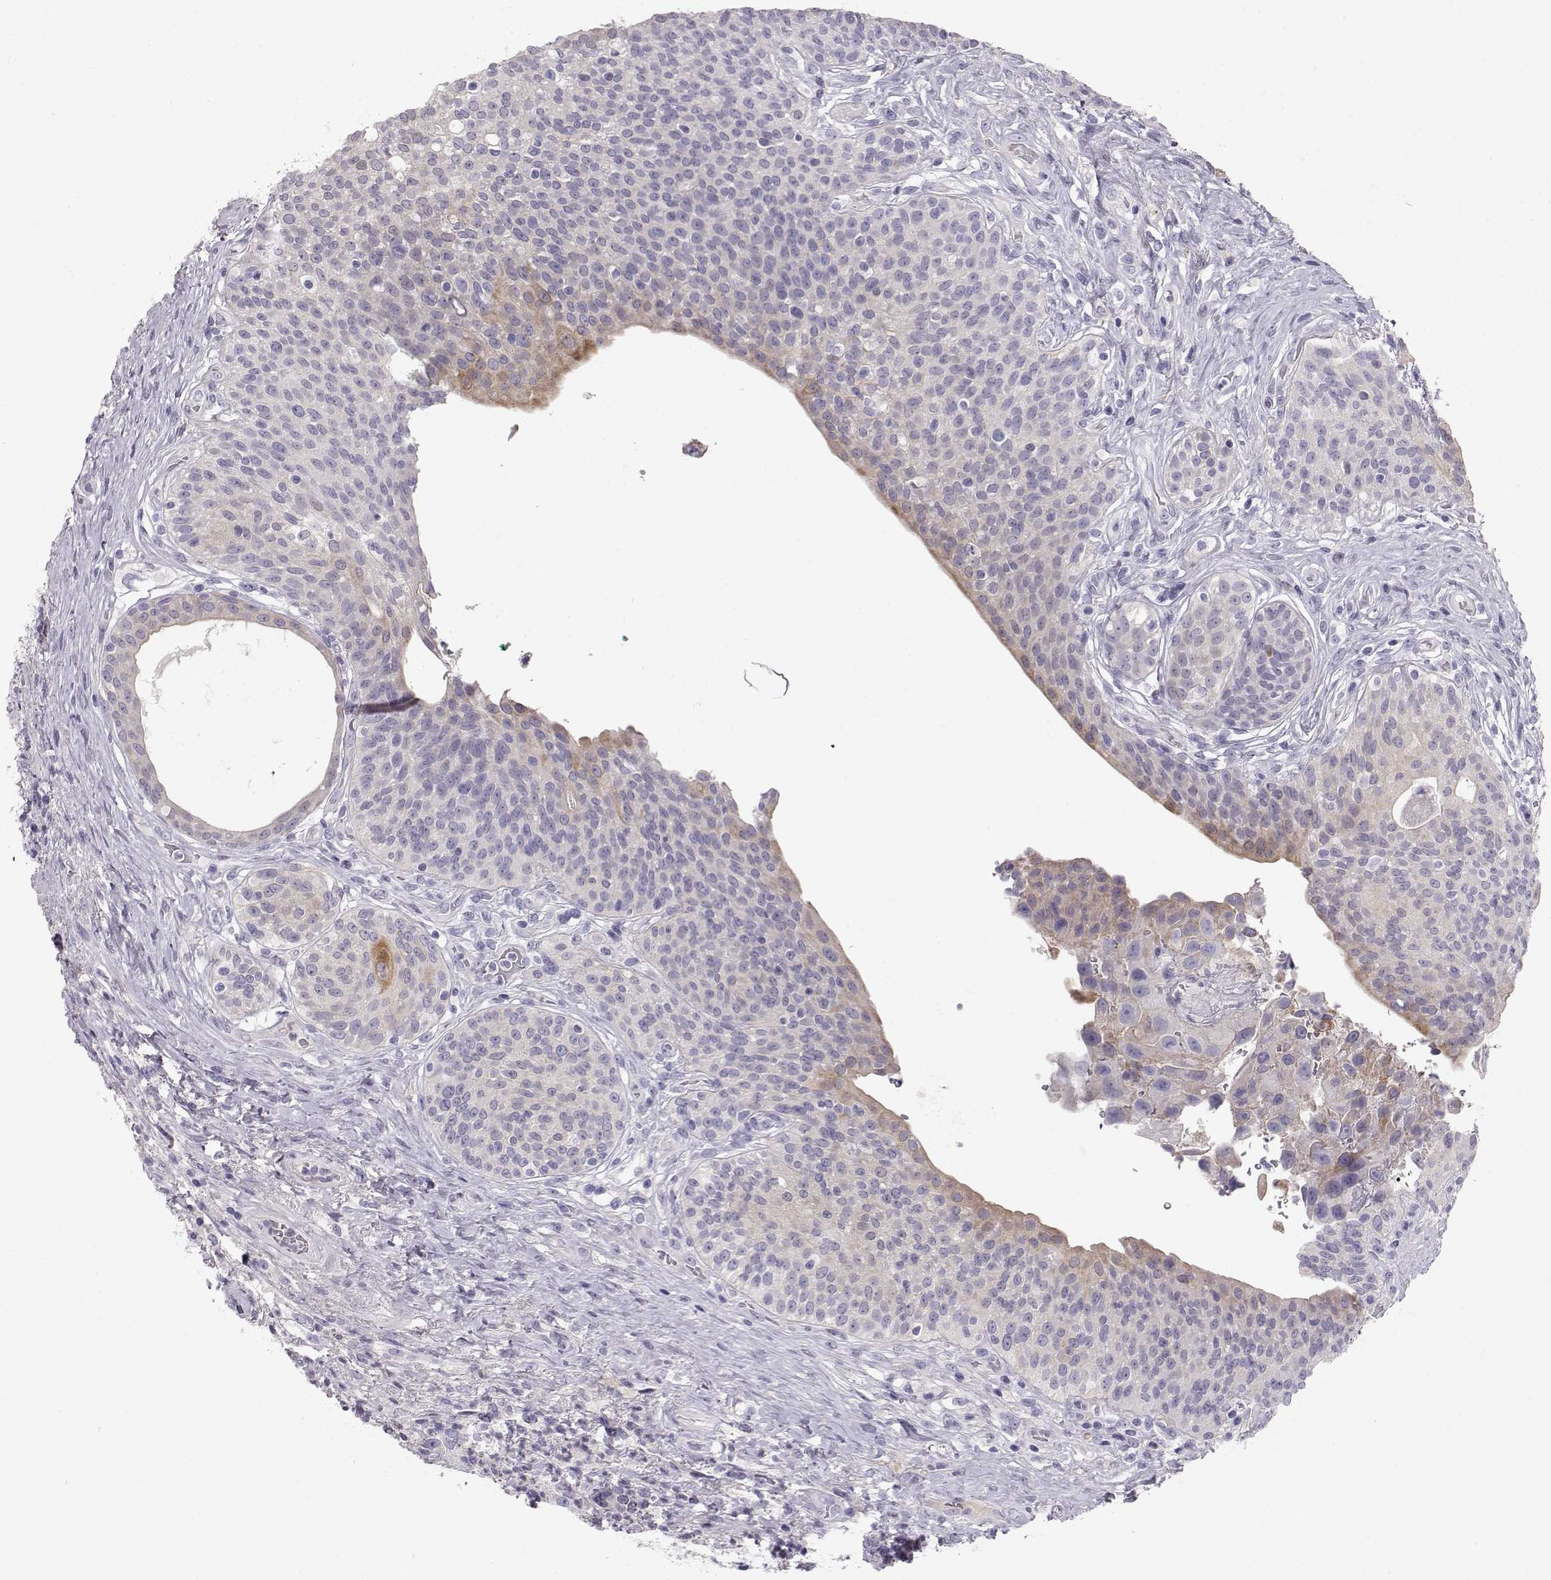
{"staining": {"intensity": "negative", "quantity": "none", "location": "none"}, "tissue": "urothelial cancer", "cell_type": "Tumor cells", "image_type": "cancer", "snomed": [{"axis": "morphology", "description": "Urothelial carcinoma, High grade"}, {"axis": "topography", "description": "Urinary bladder"}], "caption": "Urothelial cancer was stained to show a protein in brown. There is no significant expression in tumor cells.", "gene": "GPR26", "patient": {"sex": "male", "age": 79}}